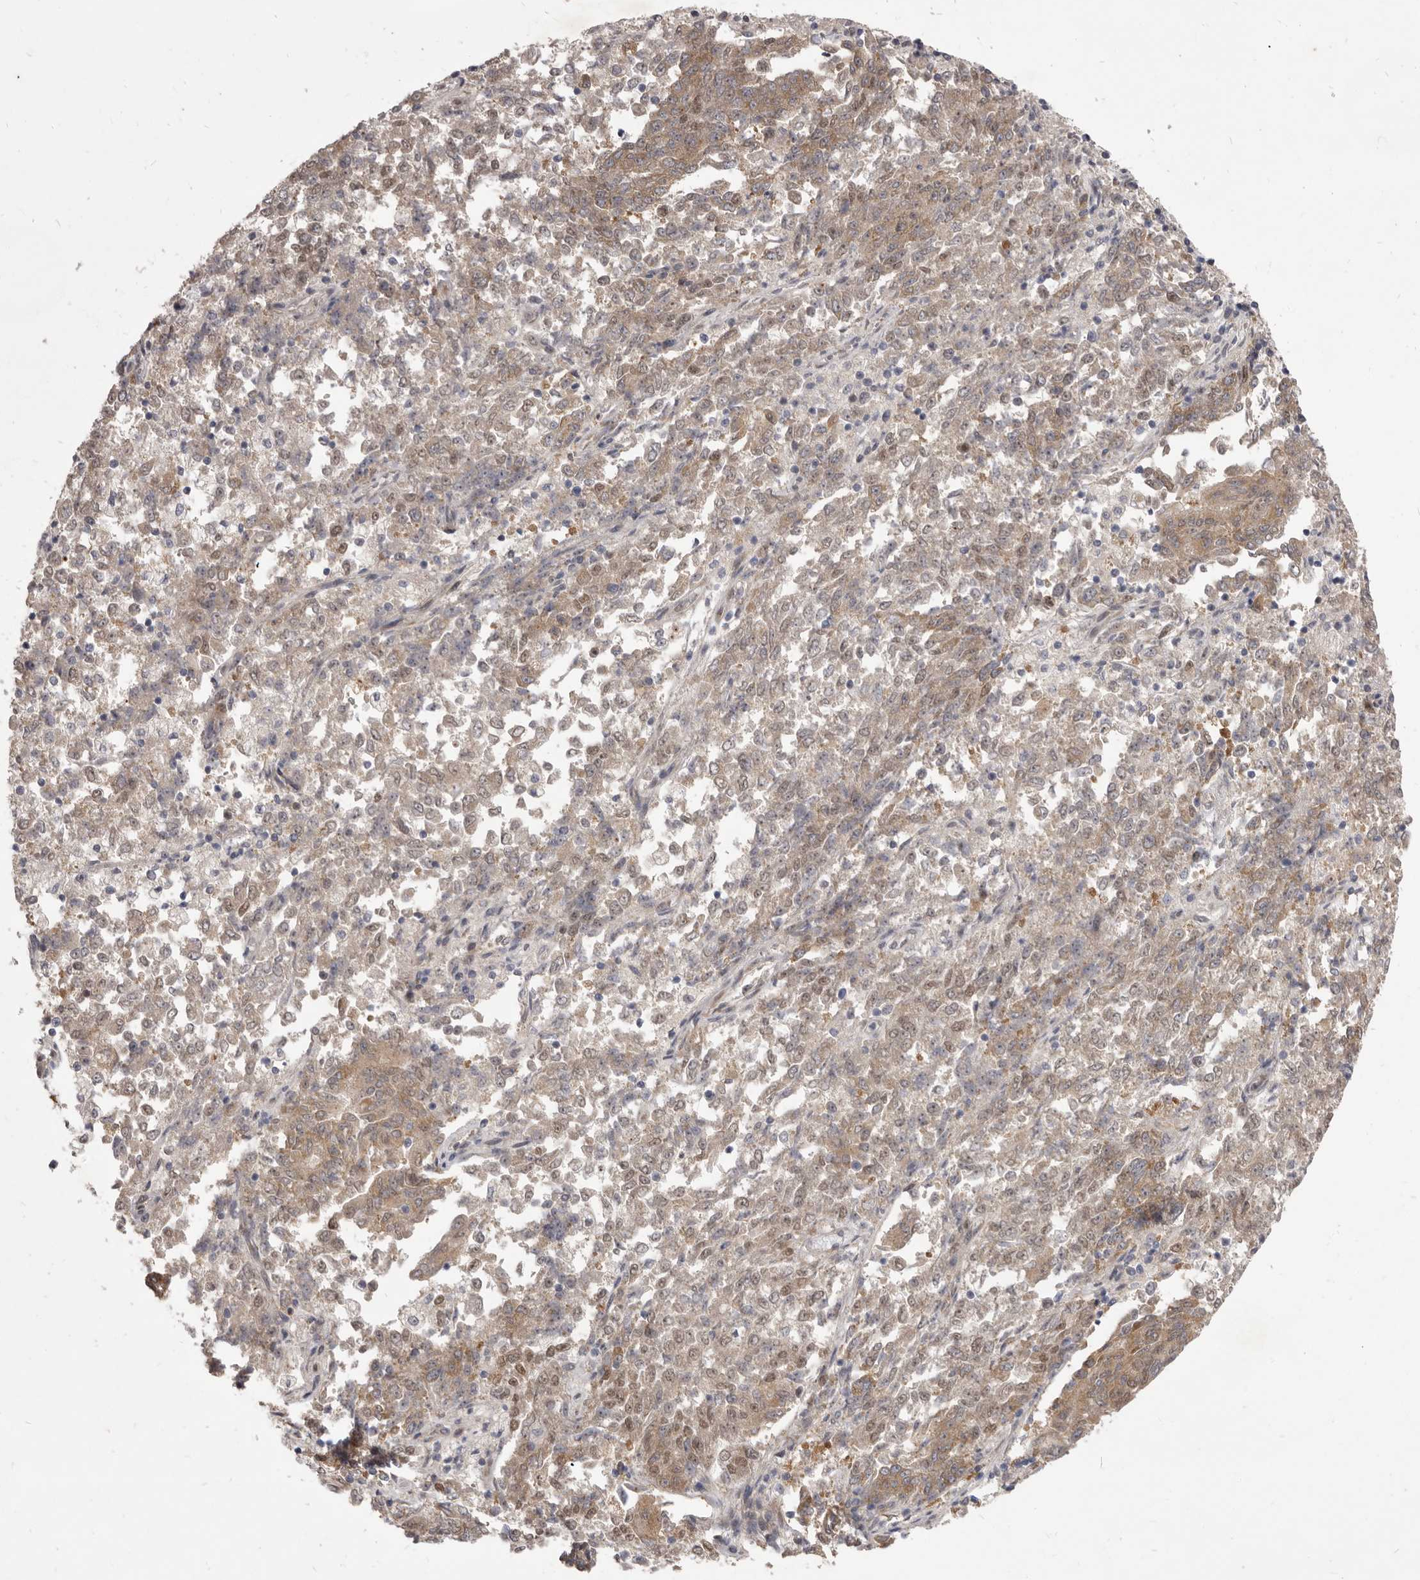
{"staining": {"intensity": "moderate", "quantity": "25%-75%", "location": "cytoplasmic/membranous"}, "tissue": "endometrial cancer", "cell_type": "Tumor cells", "image_type": "cancer", "snomed": [{"axis": "morphology", "description": "Adenocarcinoma, NOS"}, {"axis": "topography", "description": "Endometrium"}], "caption": "Immunohistochemical staining of endometrial cancer displays moderate cytoplasmic/membranous protein staining in about 25%-75% of tumor cells.", "gene": "TBC1D8B", "patient": {"sex": "female", "age": 80}}